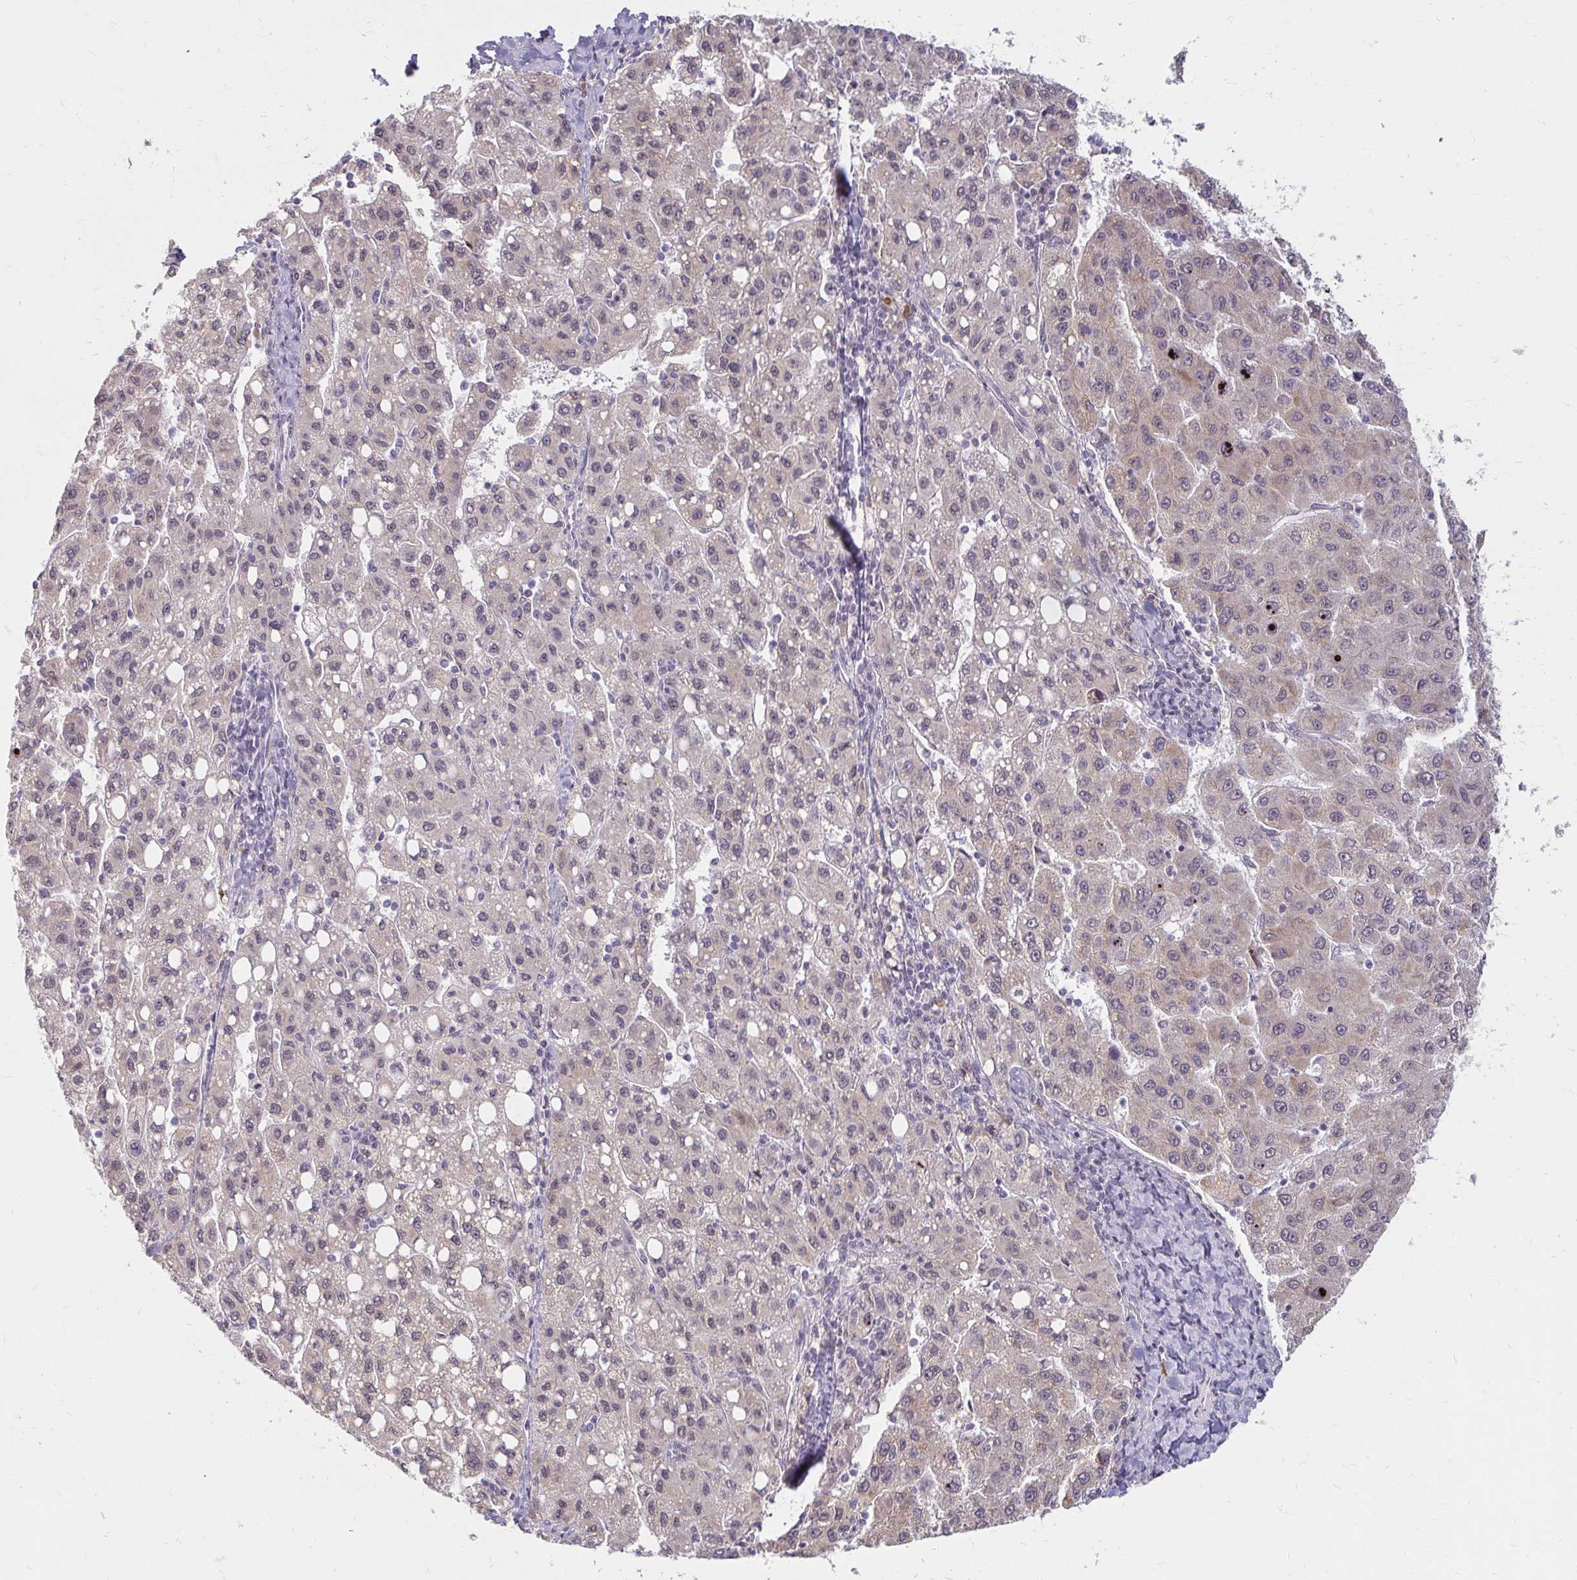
{"staining": {"intensity": "weak", "quantity": "<25%", "location": "cytoplasmic/membranous"}, "tissue": "liver cancer", "cell_type": "Tumor cells", "image_type": "cancer", "snomed": [{"axis": "morphology", "description": "Carcinoma, Hepatocellular, NOS"}, {"axis": "topography", "description": "Liver"}], "caption": "This is an immunohistochemistry histopathology image of liver cancer (hepatocellular carcinoma). There is no staining in tumor cells.", "gene": "DDN", "patient": {"sex": "female", "age": 82}}